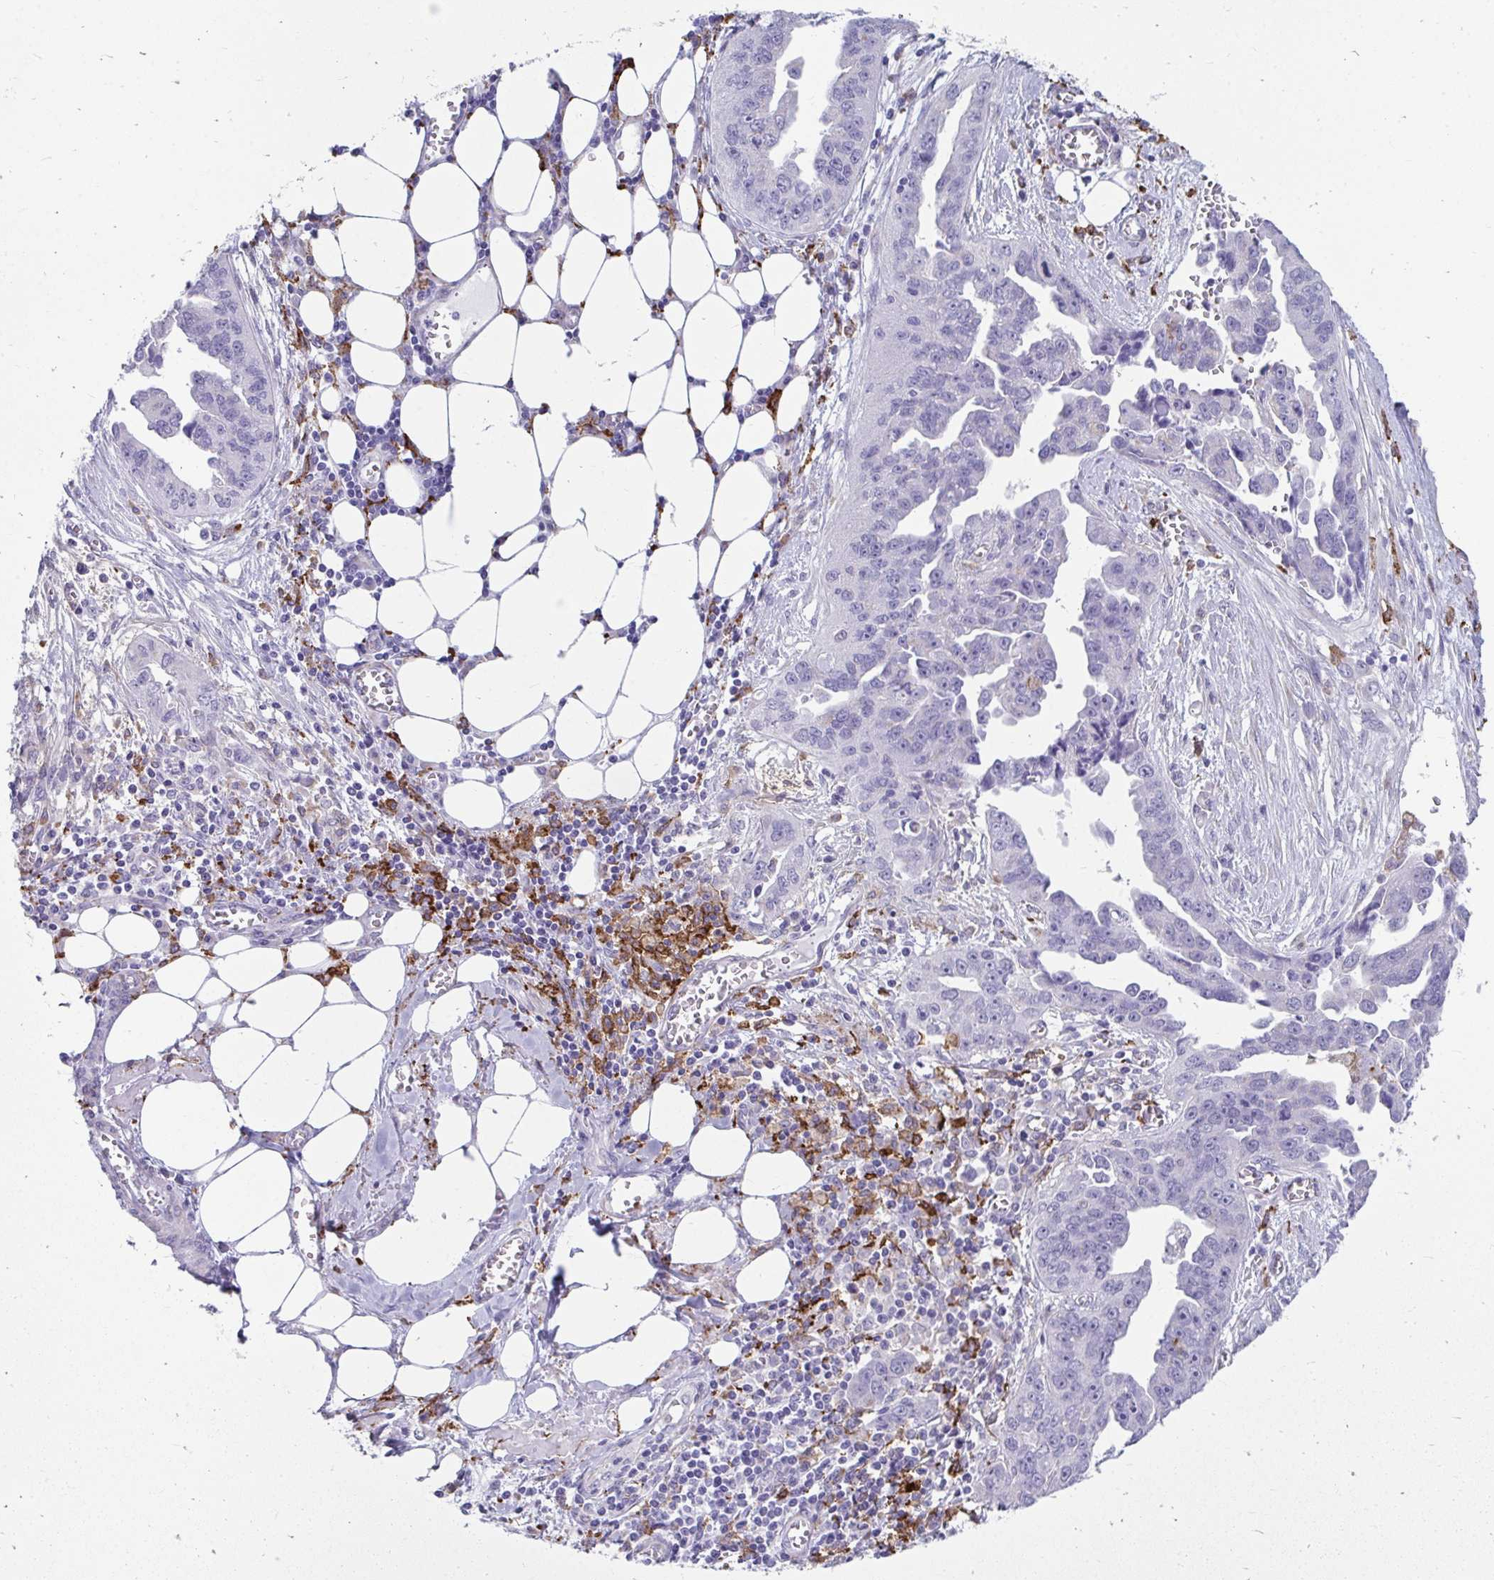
{"staining": {"intensity": "negative", "quantity": "none", "location": "none"}, "tissue": "ovarian cancer", "cell_type": "Tumor cells", "image_type": "cancer", "snomed": [{"axis": "morphology", "description": "Cystadenocarcinoma, serous, NOS"}, {"axis": "topography", "description": "Ovary"}], "caption": "The image exhibits no significant staining in tumor cells of ovarian serous cystadenocarcinoma.", "gene": "CD163", "patient": {"sex": "female", "age": 75}}